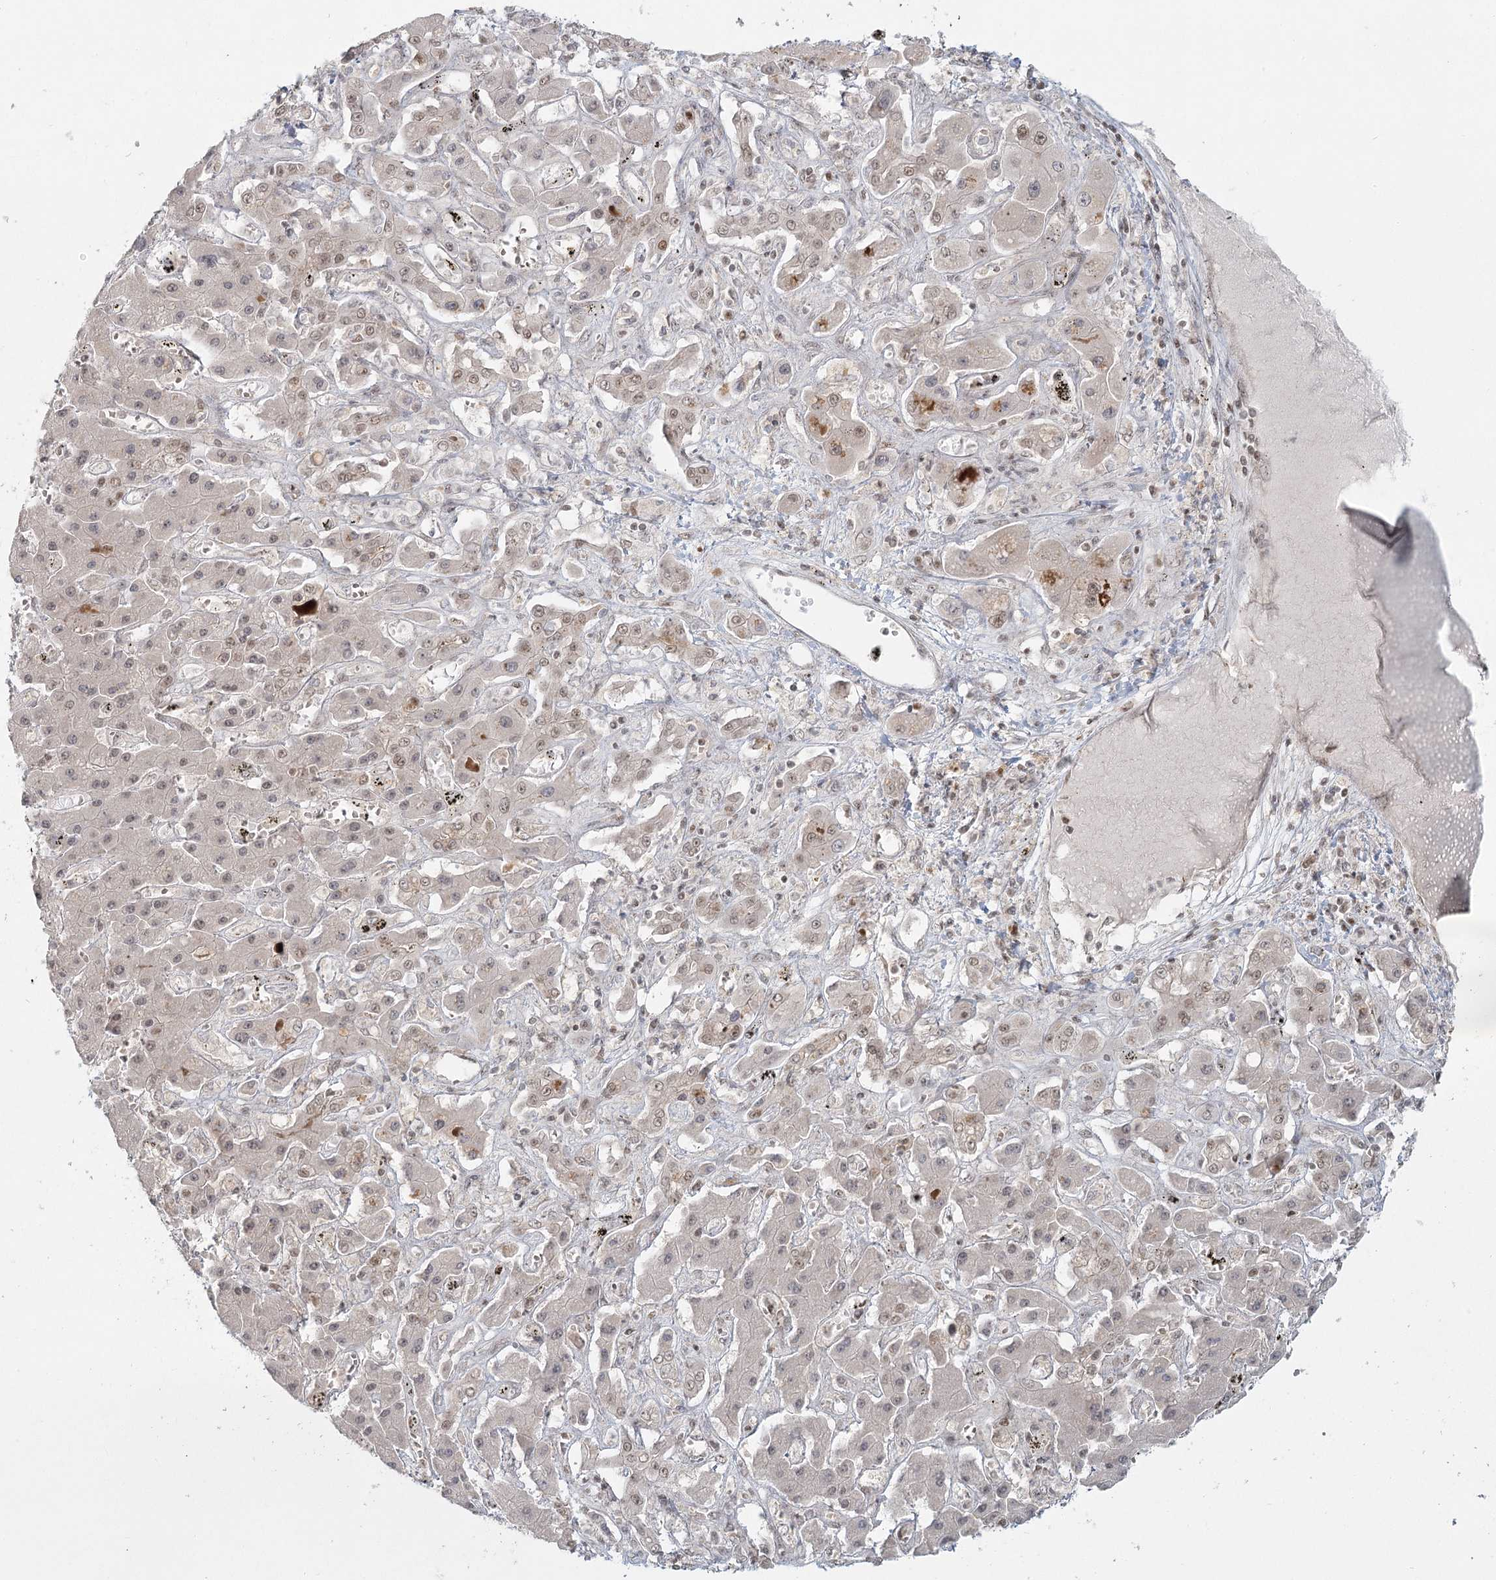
{"staining": {"intensity": "weak", "quantity": "<25%", "location": "nuclear"}, "tissue": "liver cancer", "cell_type": "Tumor cells", "image_type": "cancer", "snomed": [{"axis": "morphology", "description": "Cholangiocarcinoma"}, {"axis": "topography", "description": "Liver"}], "caption": "DAB immunohistochemical staining of human liver cancer (cholangiocarcinoma) exhibits no significant staining in tumor cells.", "gene": "R3HCC1L", "patient": {"sex": "male", "age": 67}}